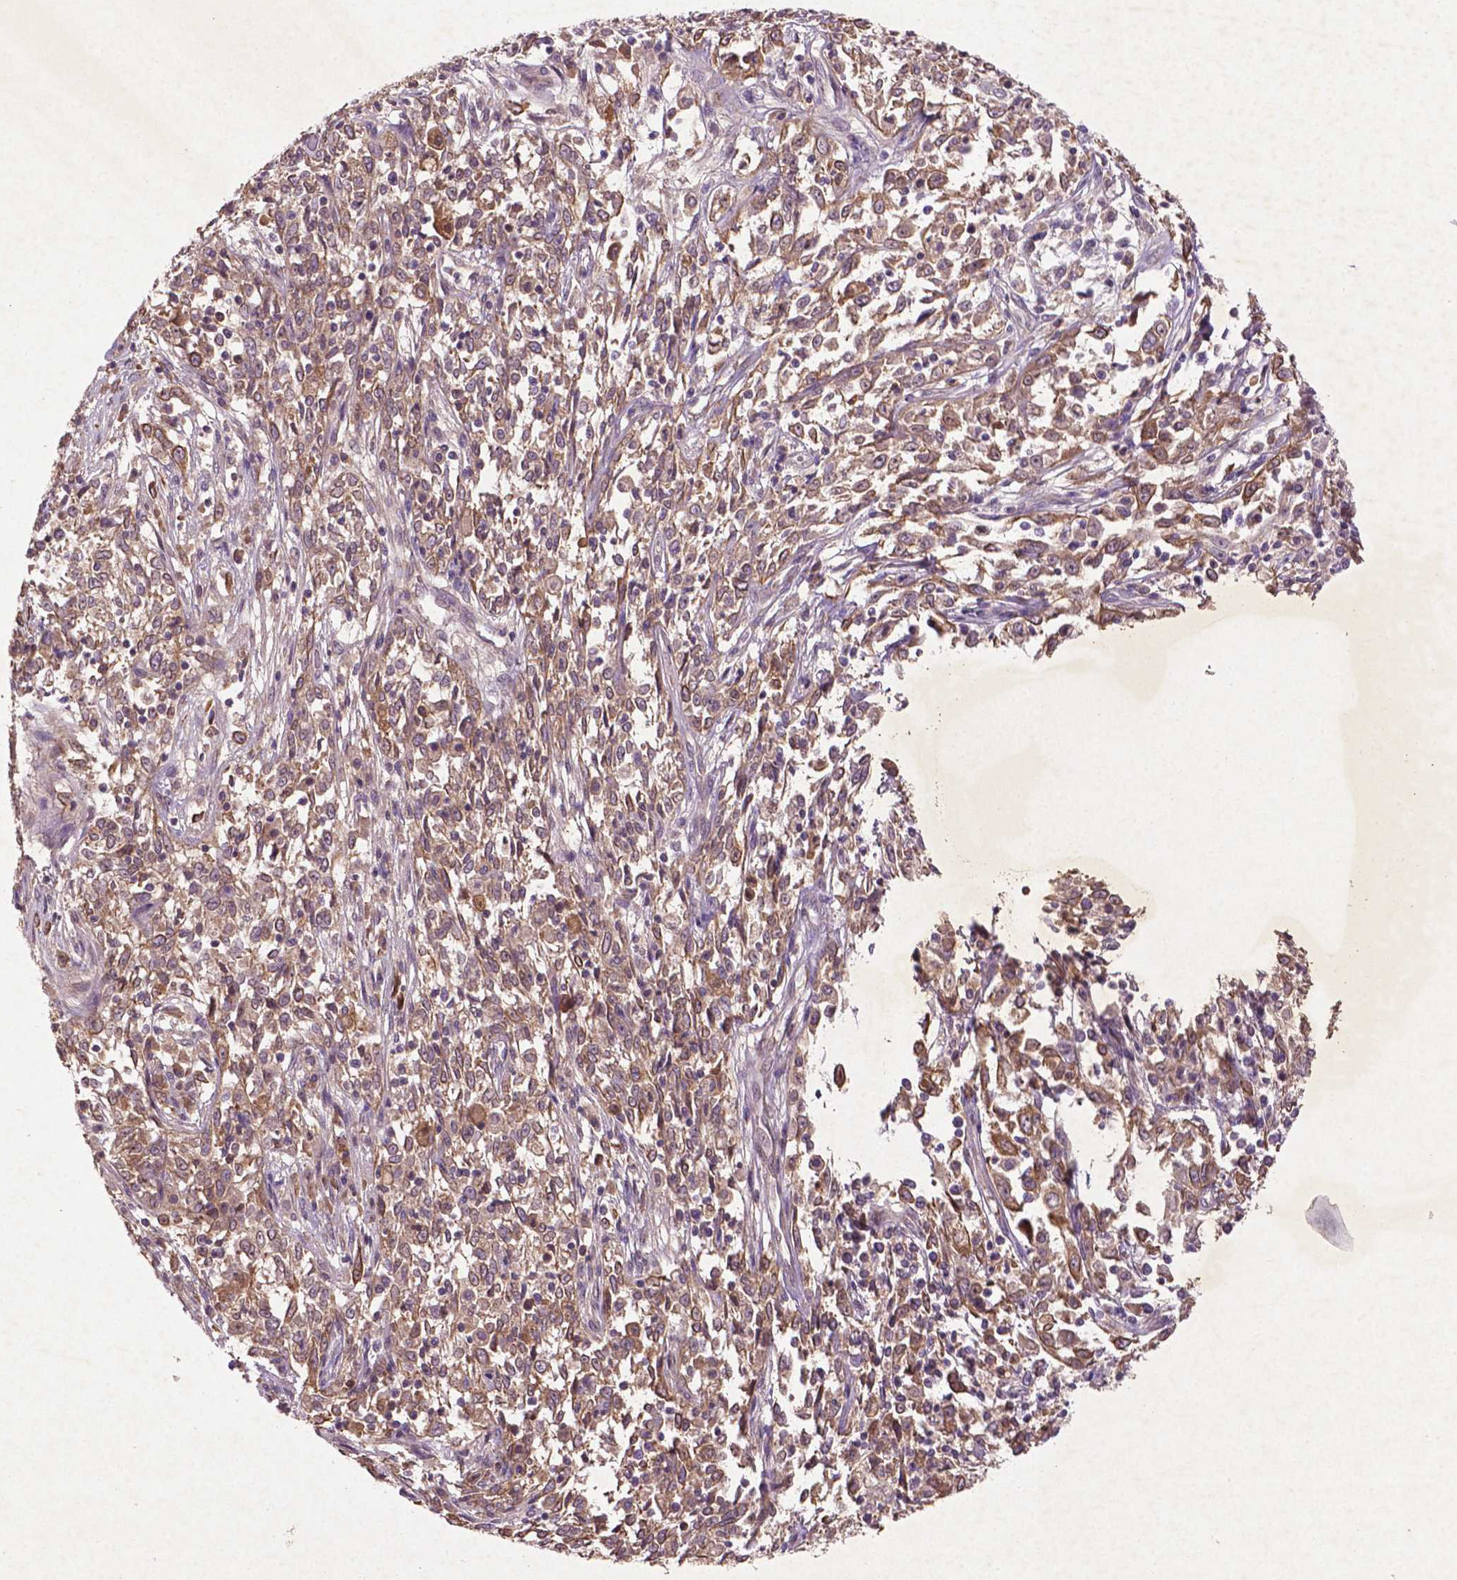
{"staining": {"intensity": "moderate", "quantity": ">75%", "location": "cytoplasmic/membranous"}, "tissue": "cervical cancer", "cell_type": "Tumor cells", "image_type": "cancer", "snomed": [{"axis": "morphology", "description": "Adenocarcinoma, NOS"}, {"axis": "topography", "description": "Cervix"}], "caption": "Immunohistochemistry of human adenocarcinoma (cervical) exhibits medium levels of moderate cytoplasmic/membranous positivity in approximately >75% of tumor cells.", "gene": "COQ2", "patient": {"sex": "female", "age": 40}}